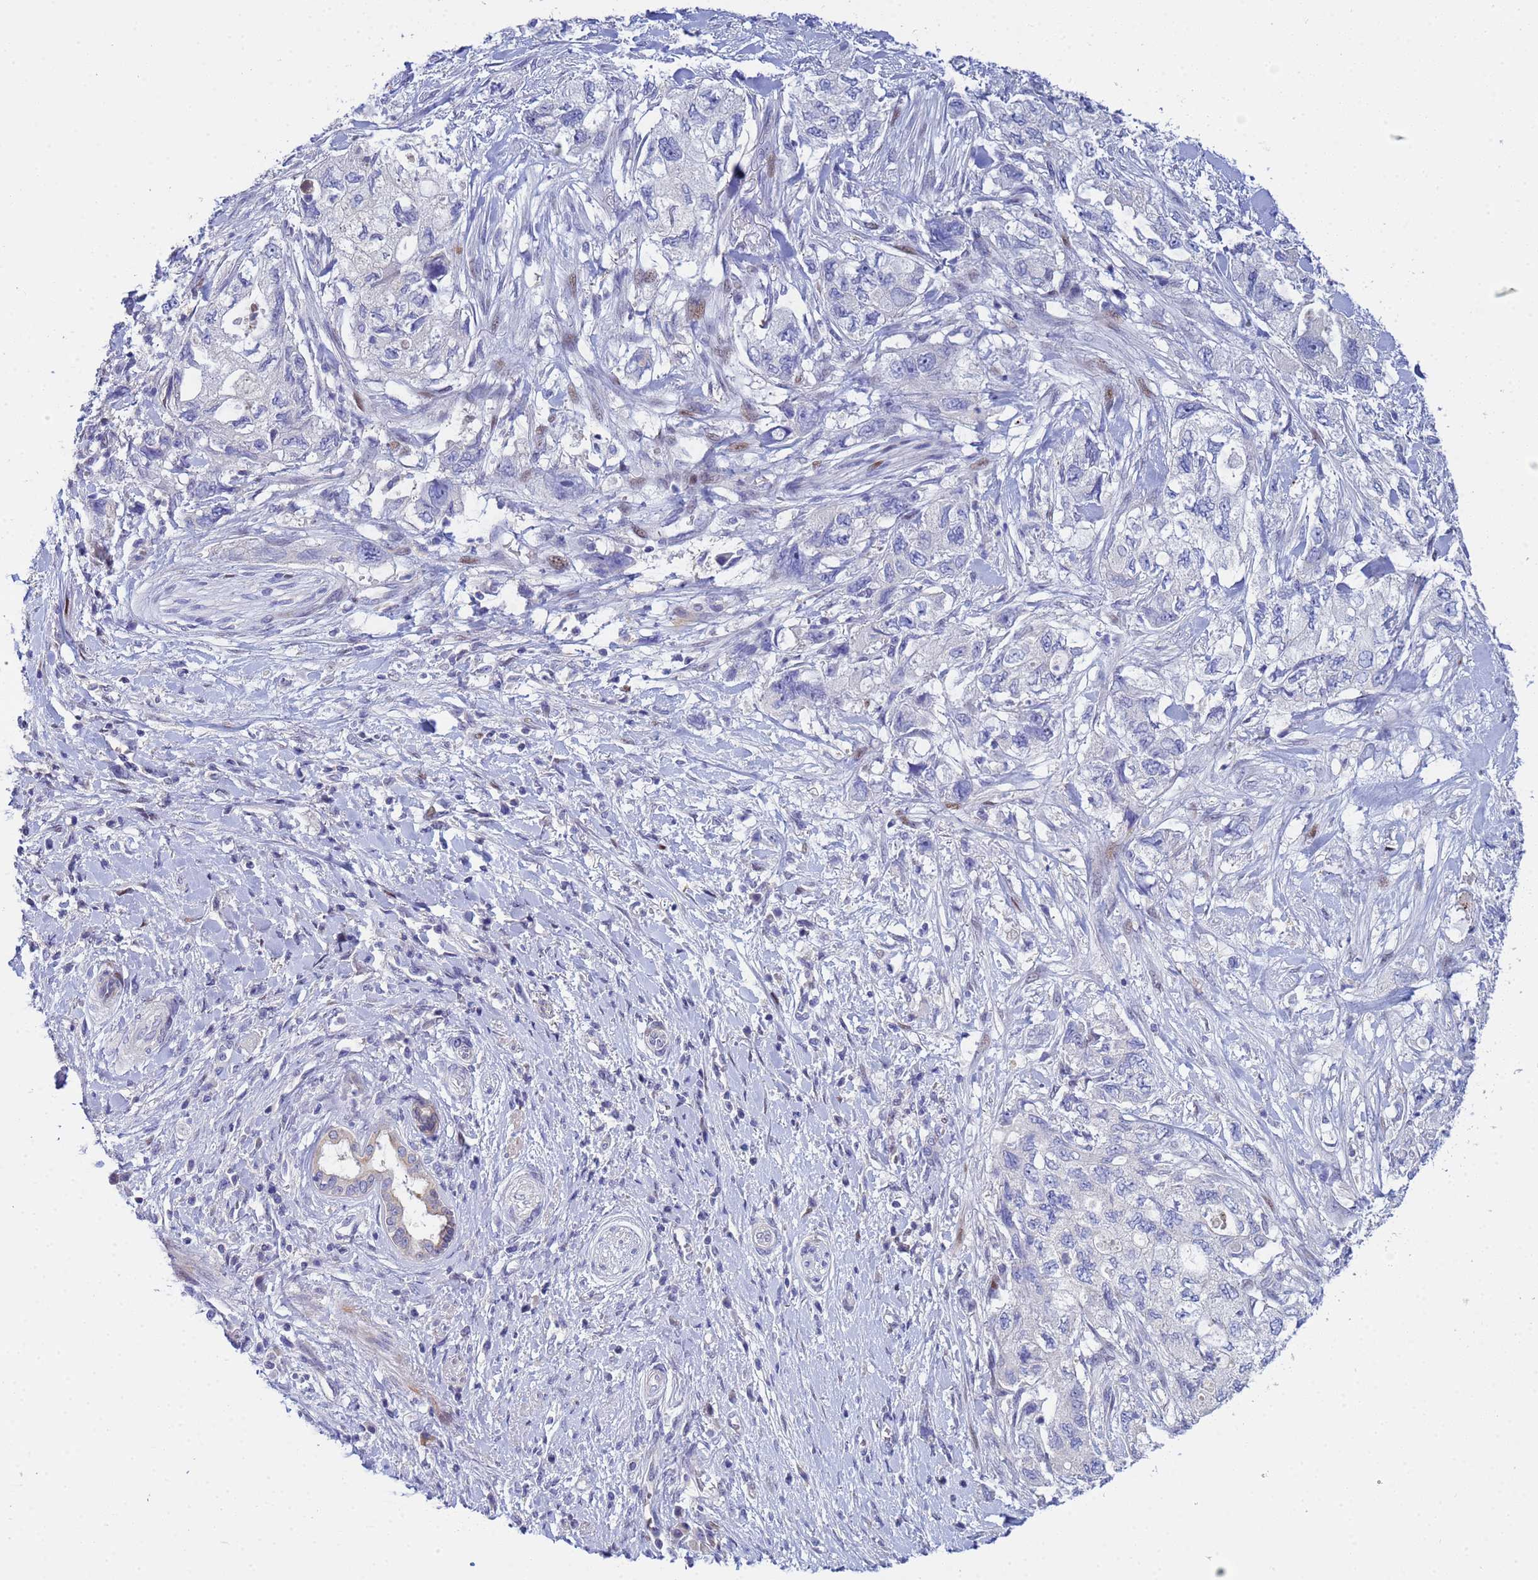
{"staining": {"intensity": "negative", "quantity": "none", "location": "none"}, "tissue": "pancreatic cancer", "cell_type": "Tumor cells", "image_type": "cancer", "snomed": [{"axis": "morphology", "description": "Adenocarcinoma, NOS"}, {"axis": "topography", "description": "Pancreas"}], "caption": "This image is of pancreatic cancer (adenocarcinoma) stained with IHC to label a protein in brown with the nuclei are counter-stained blue. There is no expression in tumor cells. (DAB IHC, high magnification).", "gene": "PPP6R1", "patient": {"sex": "female", "age": 73}}